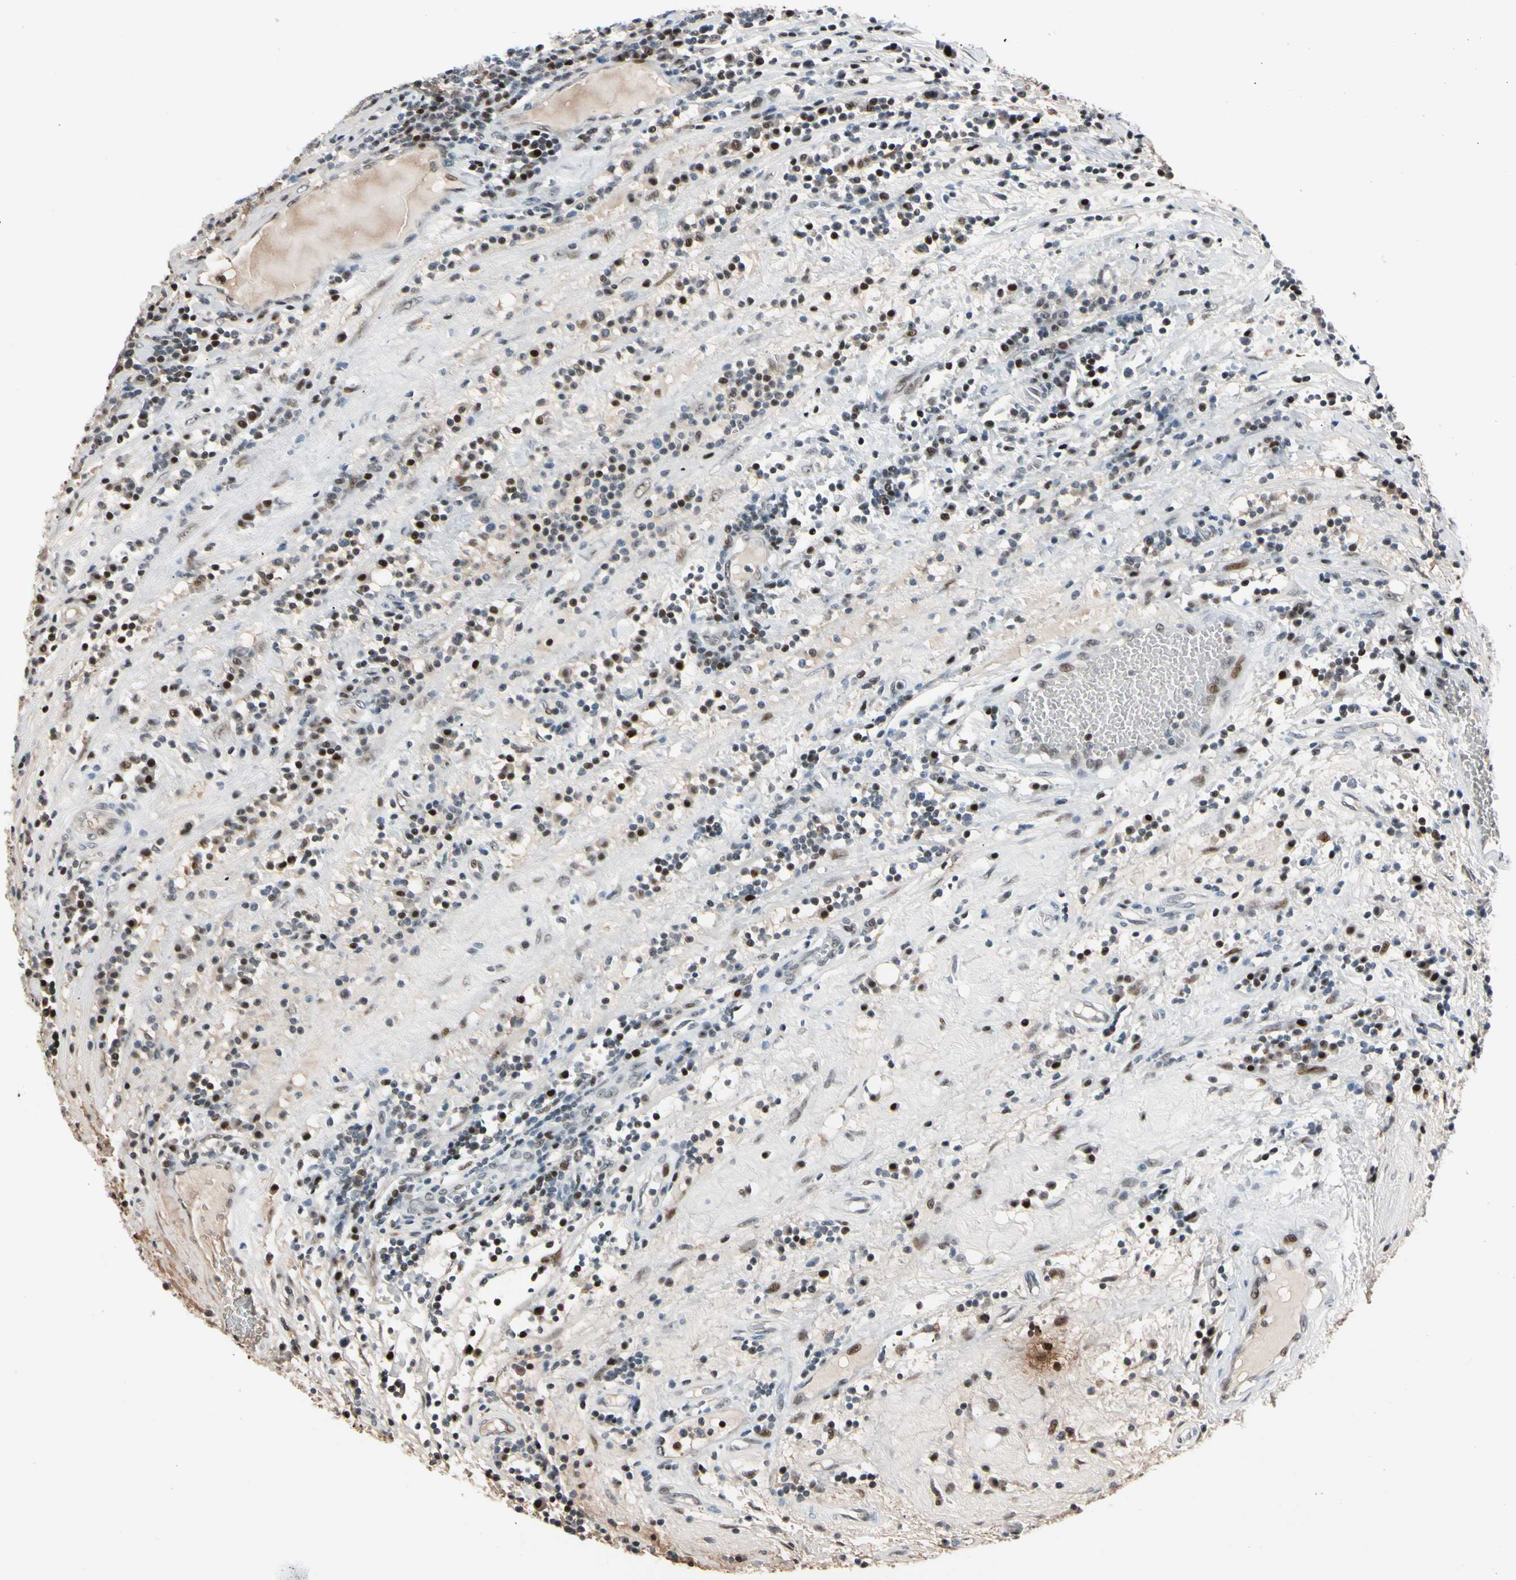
{"staining": {"intensity": "moderate", "quantity": ">75%", "location": "nuclear"}, "tissue": "testis cancer", "cell_type": "Tumor cells", "image_type": "cancer", "snomed": [{"axis": "morphology", "description": "Seminoma, NOS"}, {"axis": "topography", "description": "Testis"}], "caption": "The histopathology image exhibits staining of testis cancer (seminoma), revealing moderate nuclear protein staining (brown color) within tumor cells.", "gene": "FOXO3", "patient": {"sex": "male", "age": 43}}